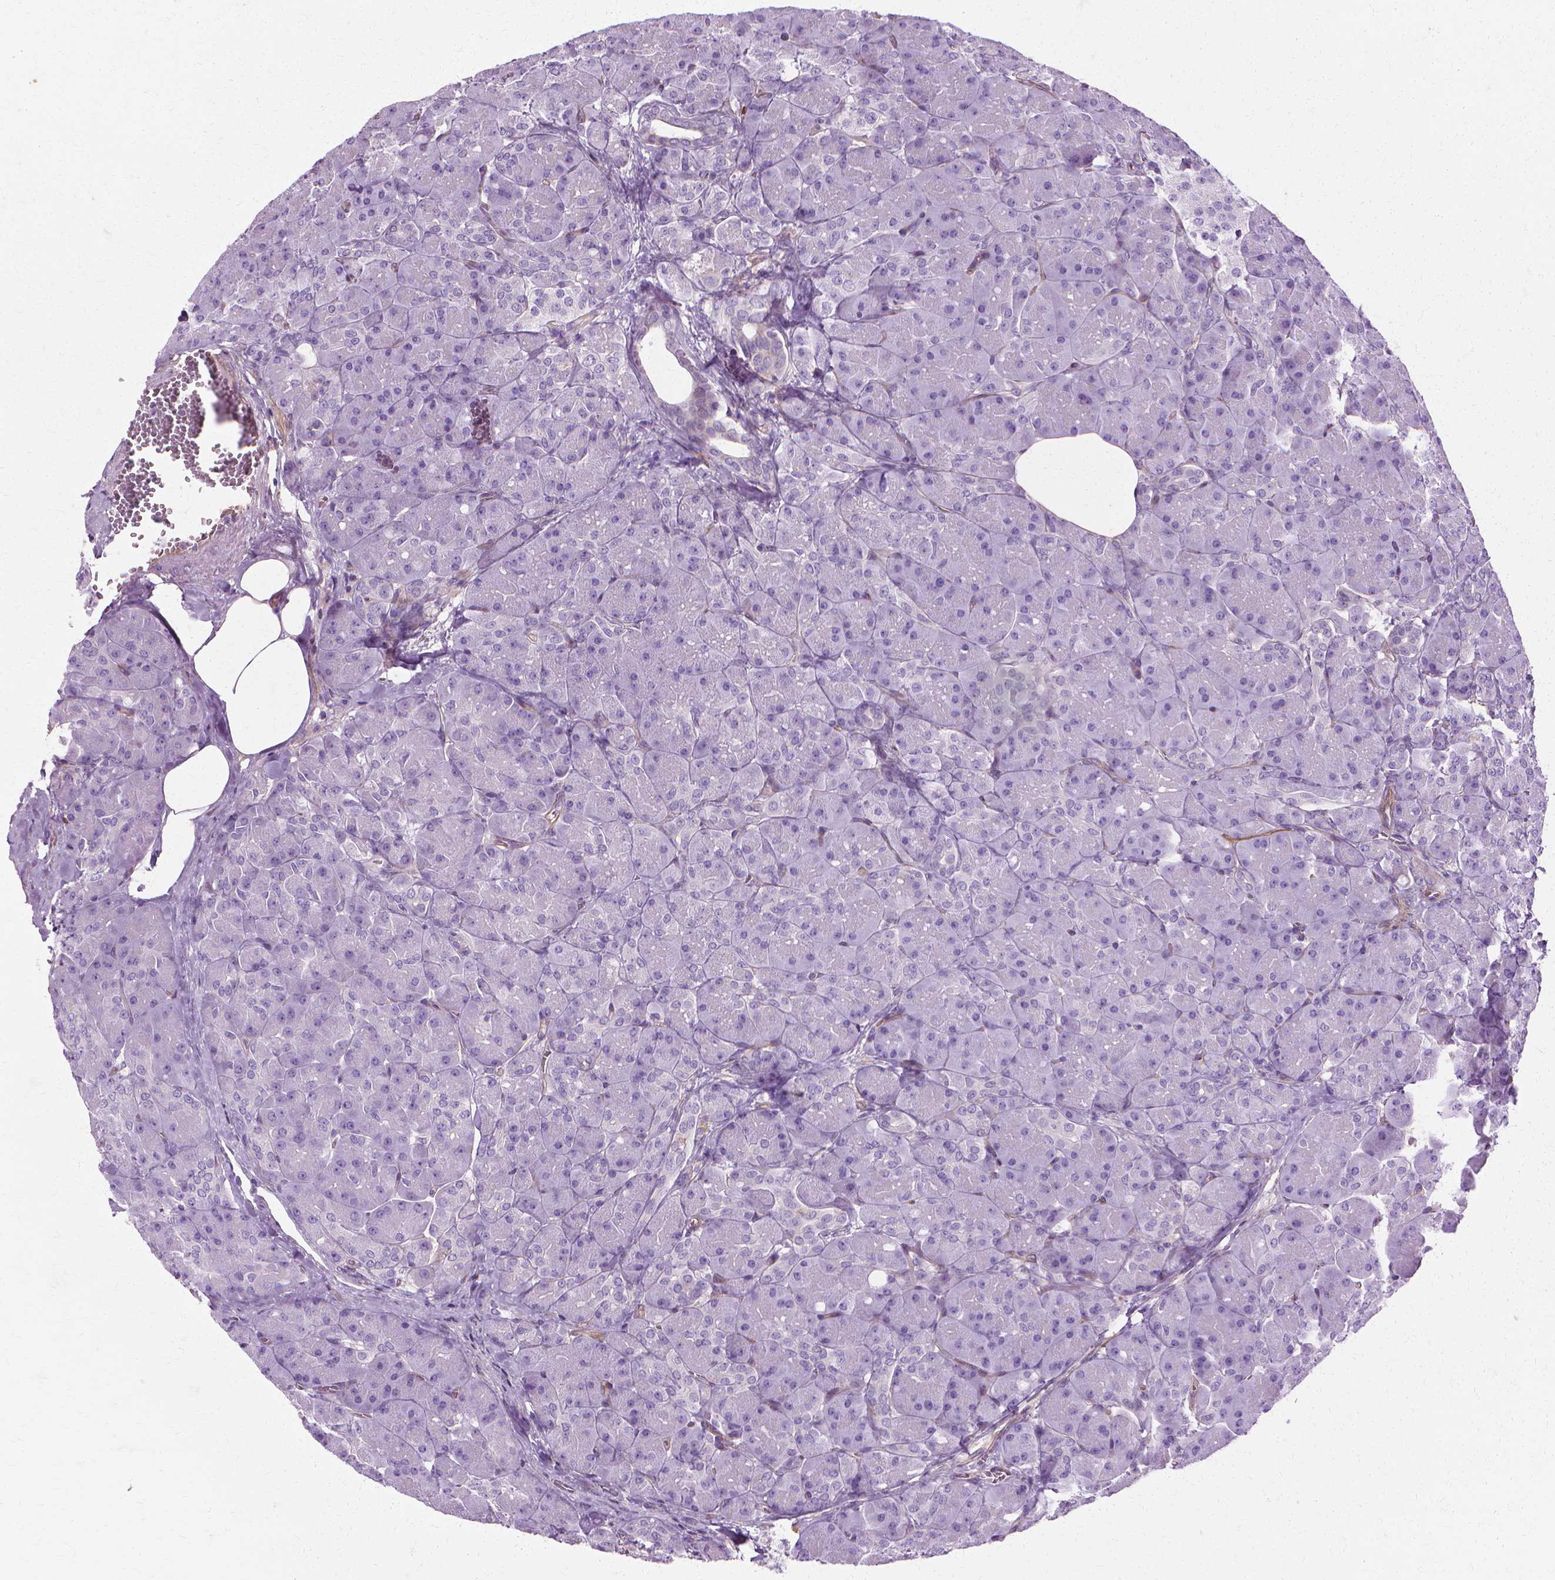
{"staining": {"intensity": "negative", "quantity": "none", "location": "none"}, "tissue": "pancreas", "cell_type": "Exocrine glandular cells", "image_type": "normal", "snomed": [{"axis": "morphology", "description": "Normal tissue, NOS"}, {"axis": "topography", "description": "Pancreas"}], "caption": "A photomicrograph of human pancreas is negative for staining in exocrine glandular cells. (Brightfield microscopy of DAB (3,3'-diaminobenzidine) immunohistochemistry (IHC) at high magnification).", "gene": "CFAP157", "patient": {"sex": "male", "age": 55}}